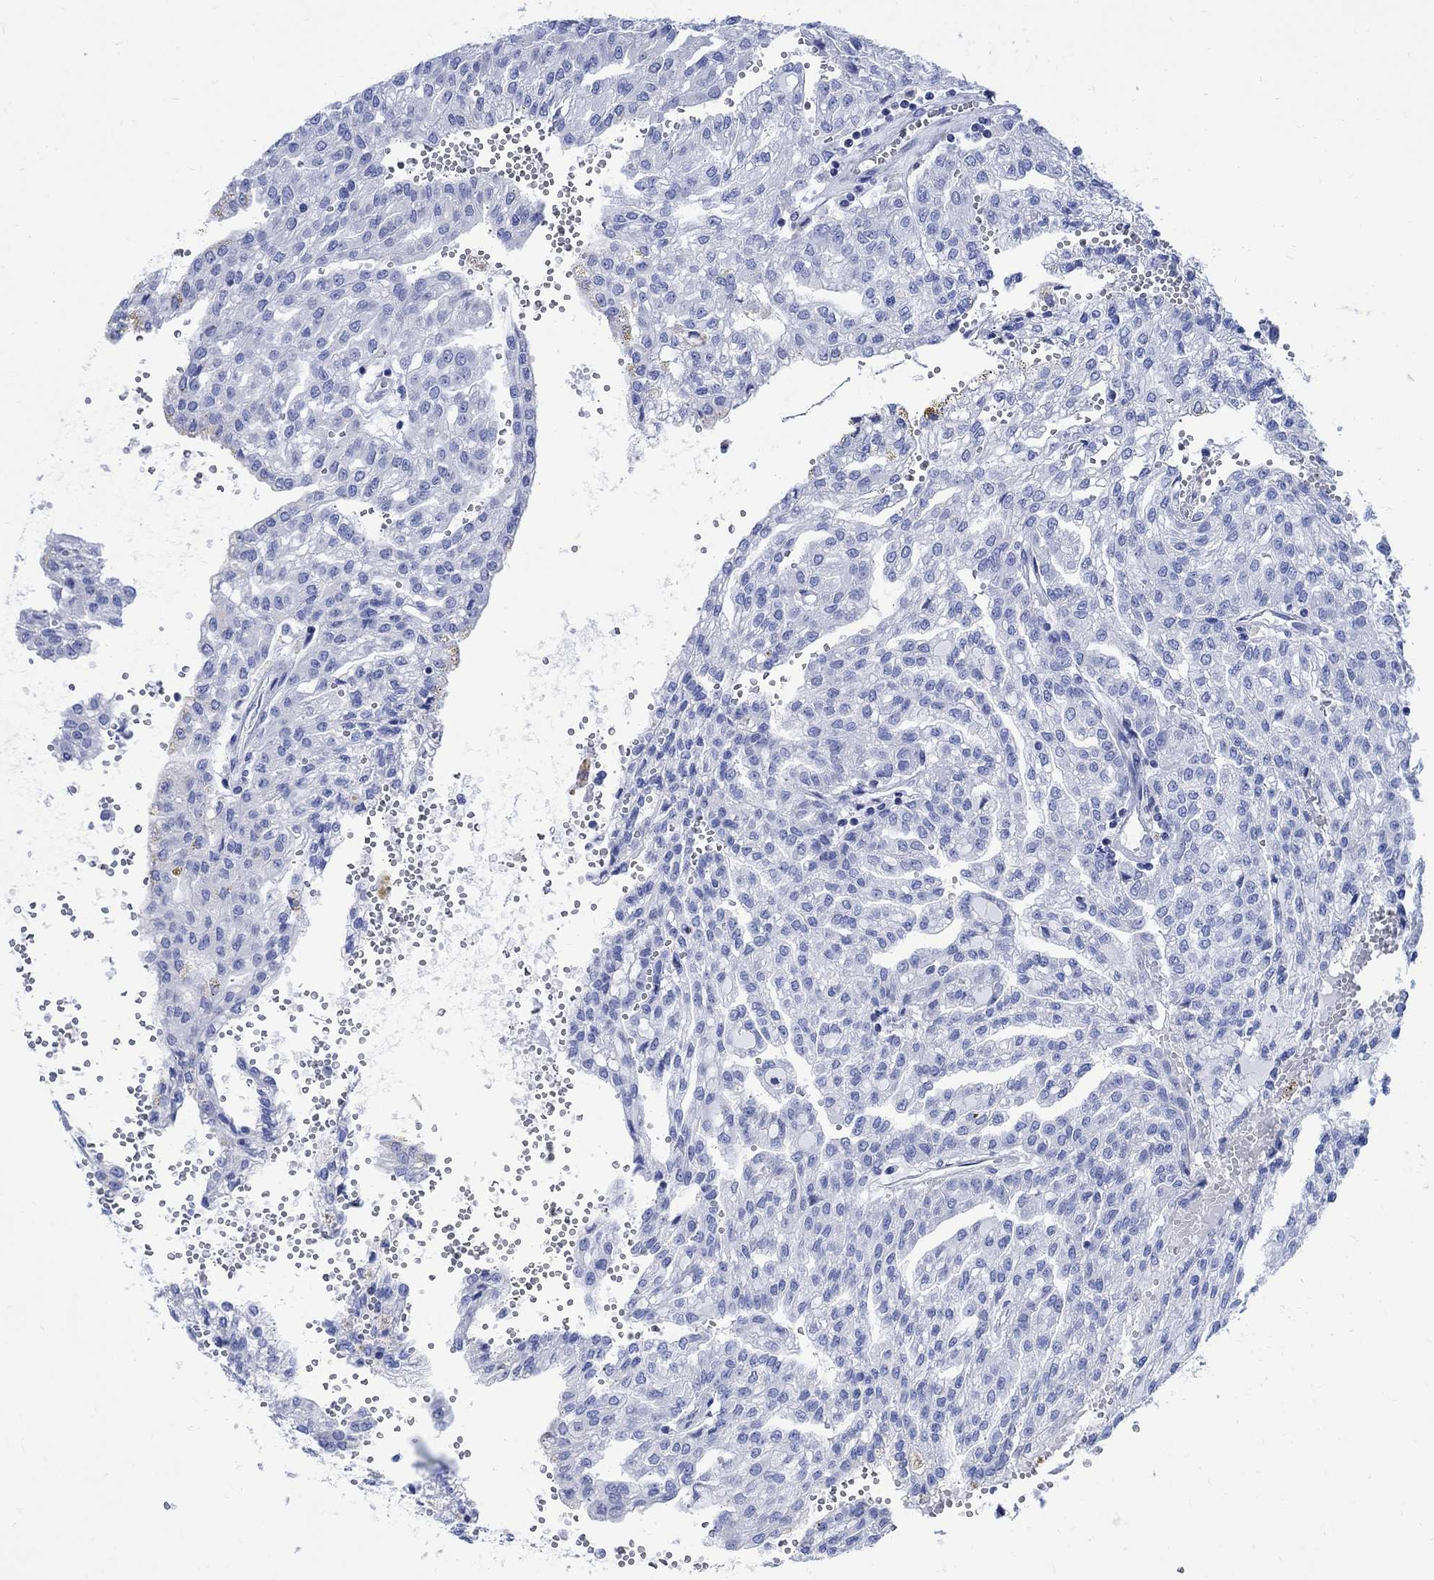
{"staining": {"intensity": "negative", "quantity": "none", "location": "none"}, "tissue": "renal cancer", "cell_type": "Tumor cells", "image_type": "cancer", "snomed": [{"axis": "morphology", "description": "Adenocarcinoma, NOS"}, {"axis": "topography", "description": "Kidney"}], "caption": "IHC of adenocarcinoma (renal) shows no expression in tumor cells. (DAB (3,3'-diaminobenzidine) immunohistochemistry visualized using brightfield microscopy, high magnification).", "gene": "CPLX2", "patient": {"sex": "male", "age": 63}}